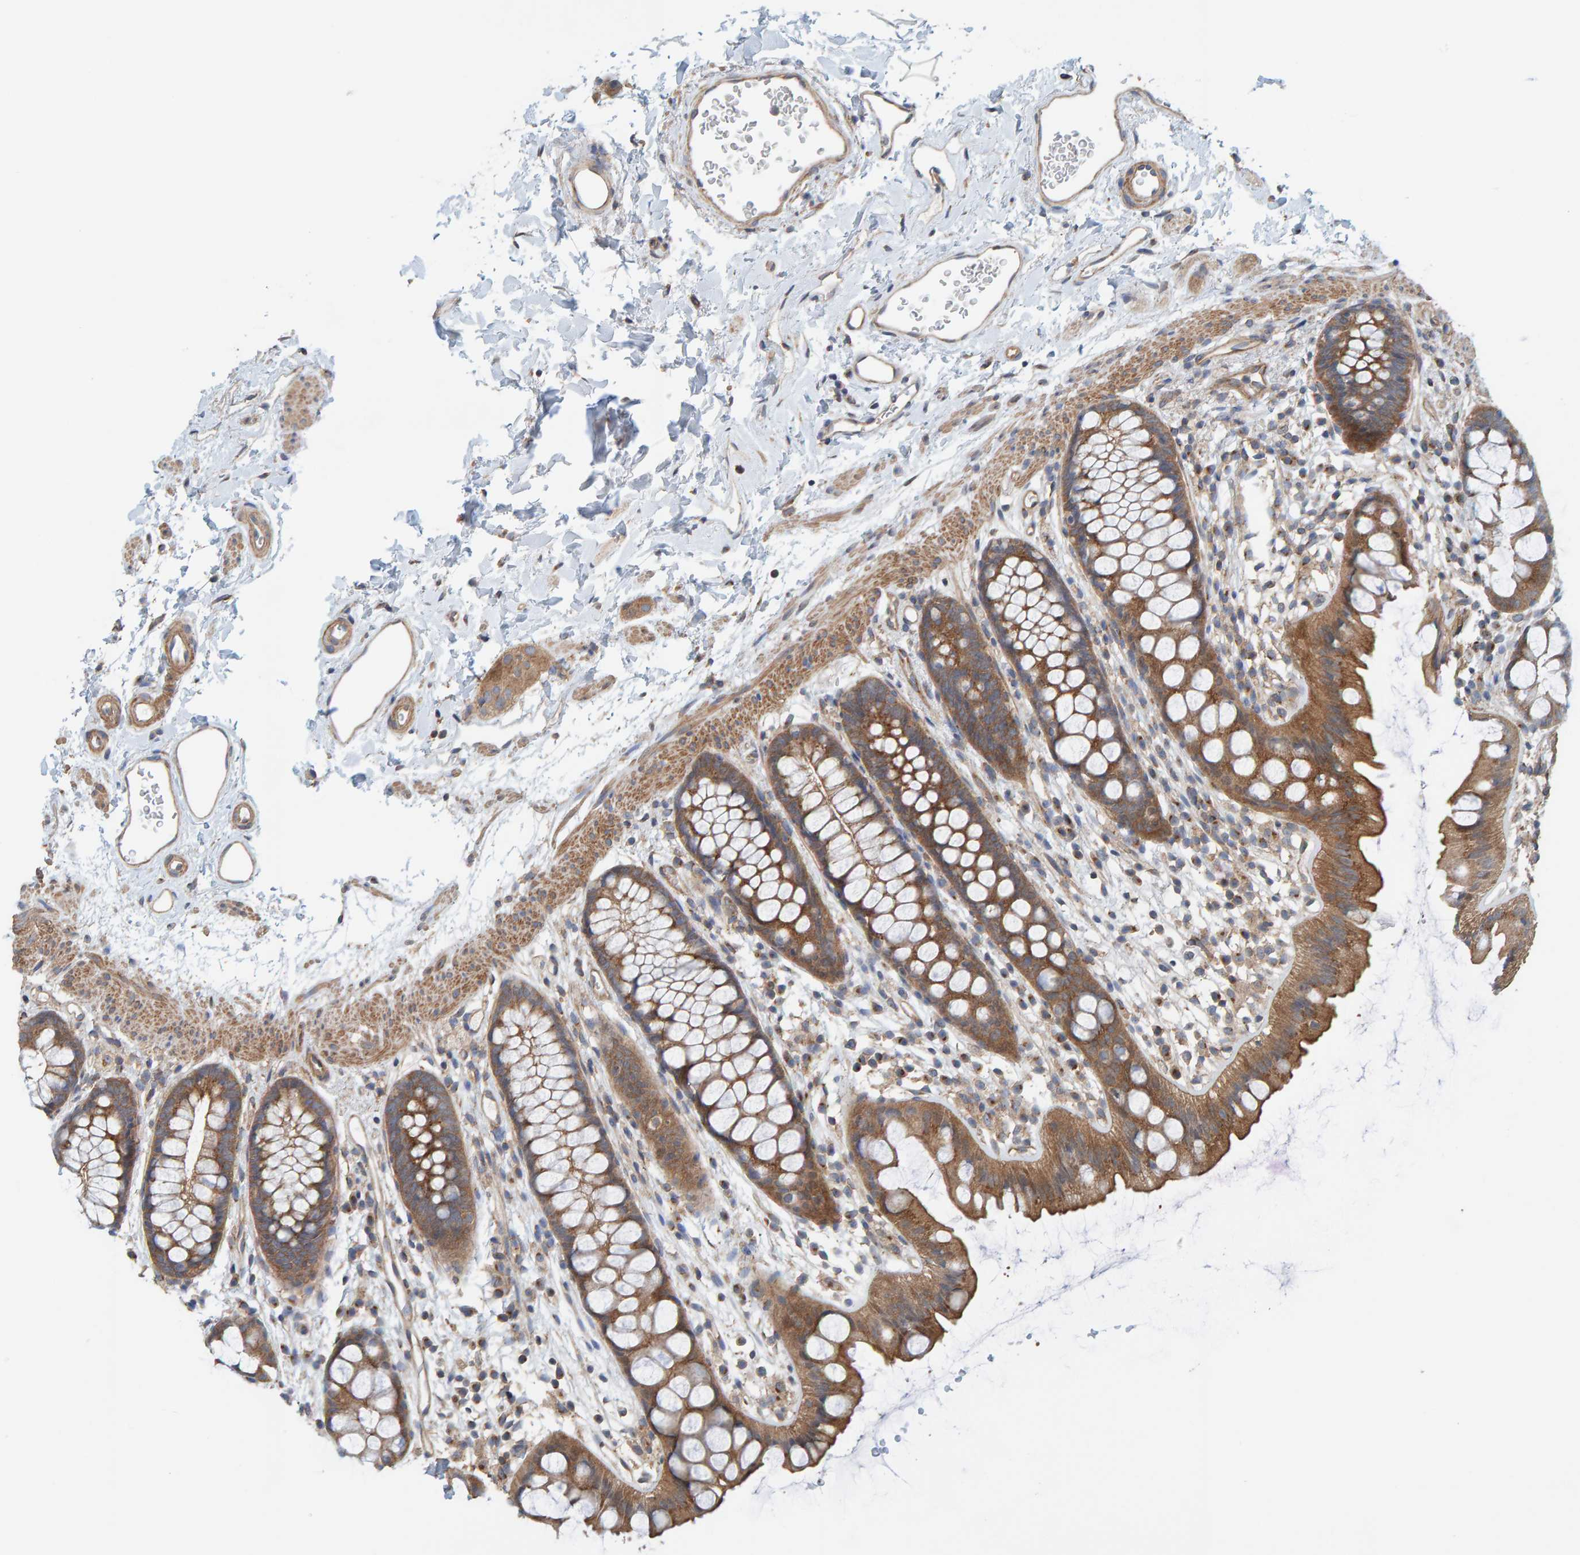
{"staining": {"intensity": "moderate", "quantity": ">75%", "location": "cytoplasmic/membranous"}, "tissue": "rectum", "cell_type": "Glandular cells", "image_type": "normal", "snomed": [{"axis": "morphology", "description": "Normal tissue, NOS"}, {"axis": "topography", "description": "Rectum"}], "caption": "Immunohistochemistry (IHC) (DAB (3,3'-diaminobenzidine)) staining of normal human rectum reveals moderate cytoplasmic/membranous protein staining in approximately >75% of glandular cells.", "gene": "UBAP1", "patient": {"sex": "female", "age": 65}}